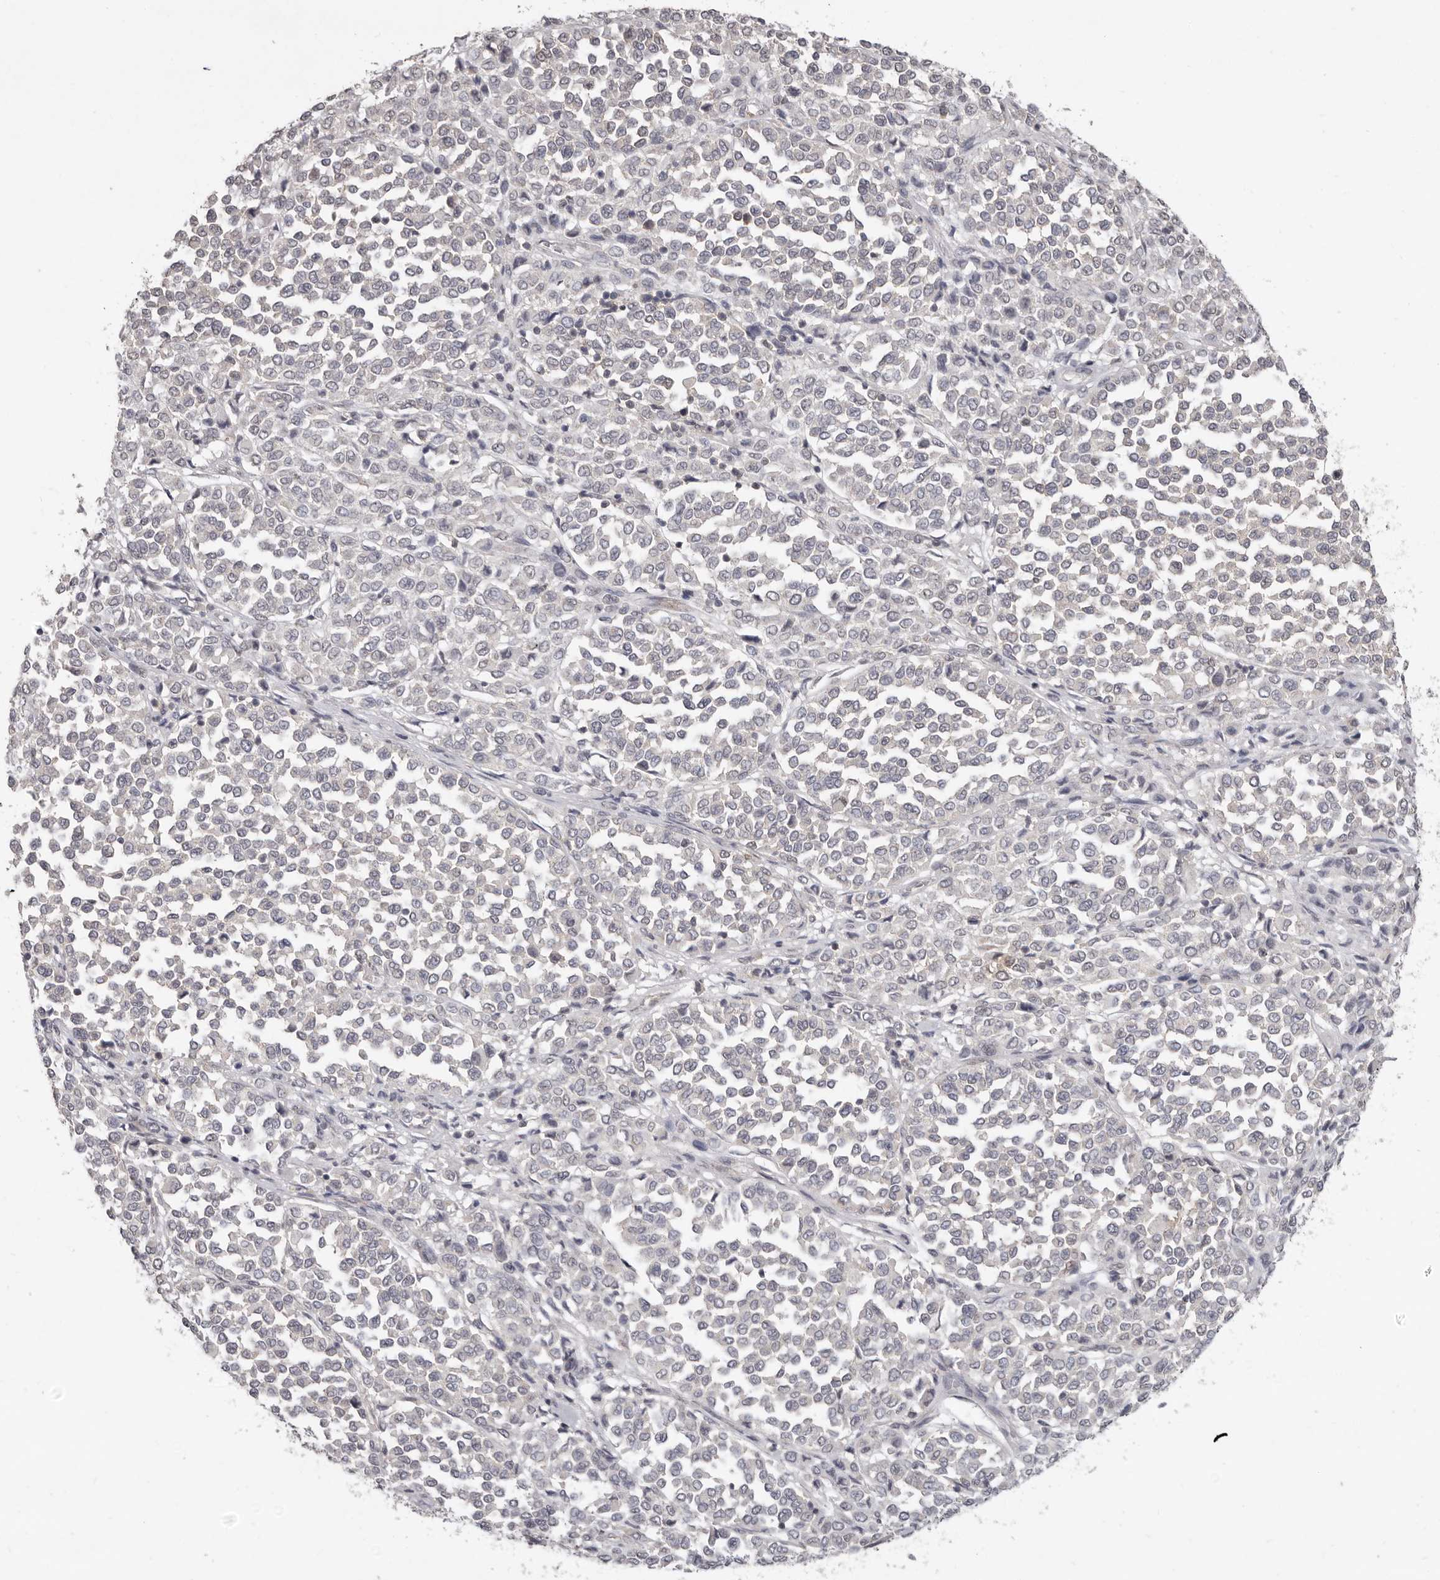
{"staining": {"intensity": "negative", "quantity": "none", "location": "none"}, "tissue": "melanoma", "cell_type": "Tumor cells", "image_type": "cancer", "snomed": [{"axis": "morphology", "description": "Malignant melanoma, Metastatic site"}, {"axis": "topography", "description": "Pancreas"}], "caption": "A histopathology image of malignant melanoma (metastatic site) stained for a protein demonstrates no brown staining in tumor cells. (Brightfield microscopy of DAB immunohistochemistry (IHC) at high magnification).", "gene": "LINGO2", "patient": {"sex": "female", "age": 30}}